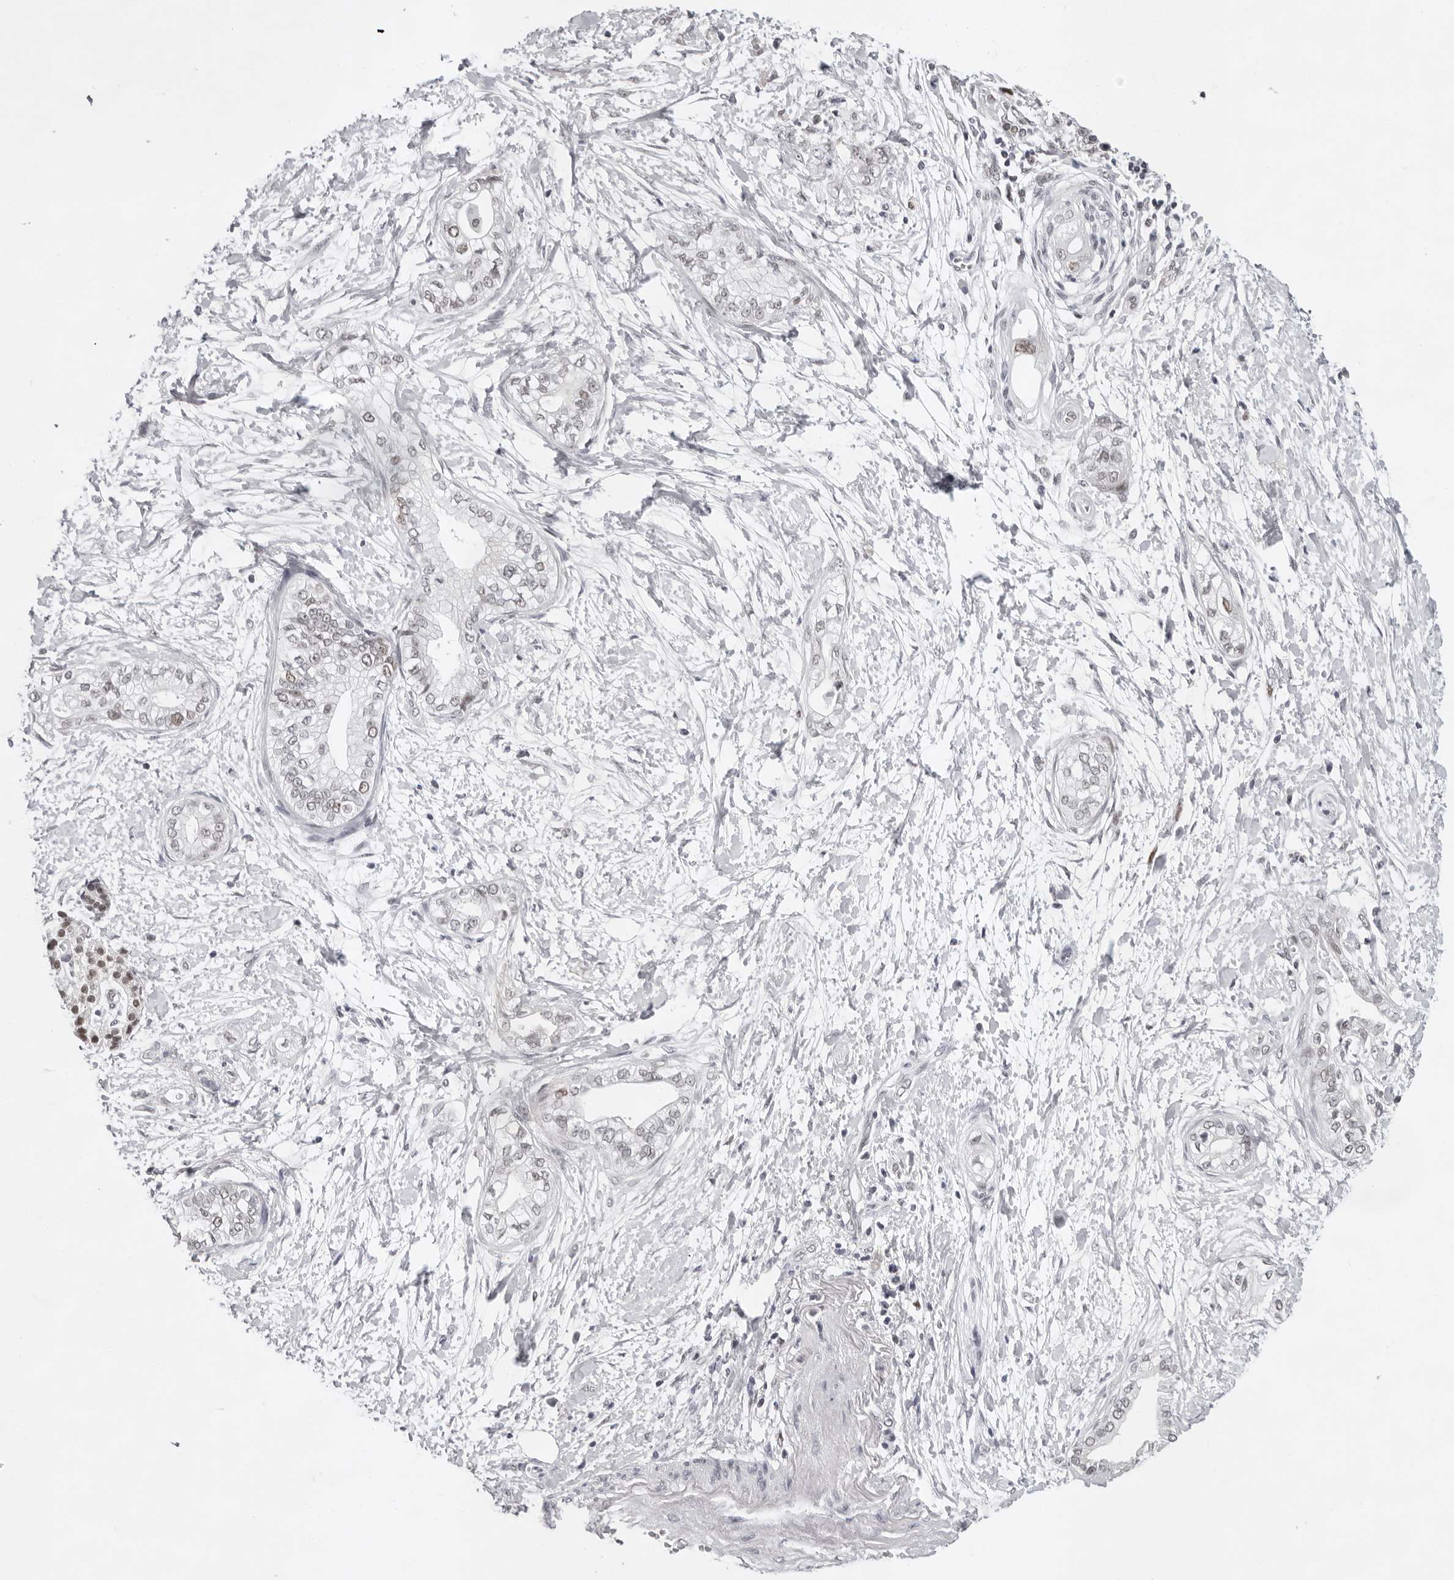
{"staining": {"intensity": "weak", "quantity": "<25%", "location": "nuclear"}, "tissue": "pancreatic cancer", "cell_type": "Tumor cells", "image_type": "cancer", "snomed": [{"axis": "morphology", "description": "Adenocarcinoma, NOS"}, {"axis": "topography", "description": "Pancreas"}], "caption": "A histopathology image of pancreatic cancer stained for a protein reveals no brown staining in tumor cells.", "gene": "USP1", "patient": {"sex": "male", "age": 68}}